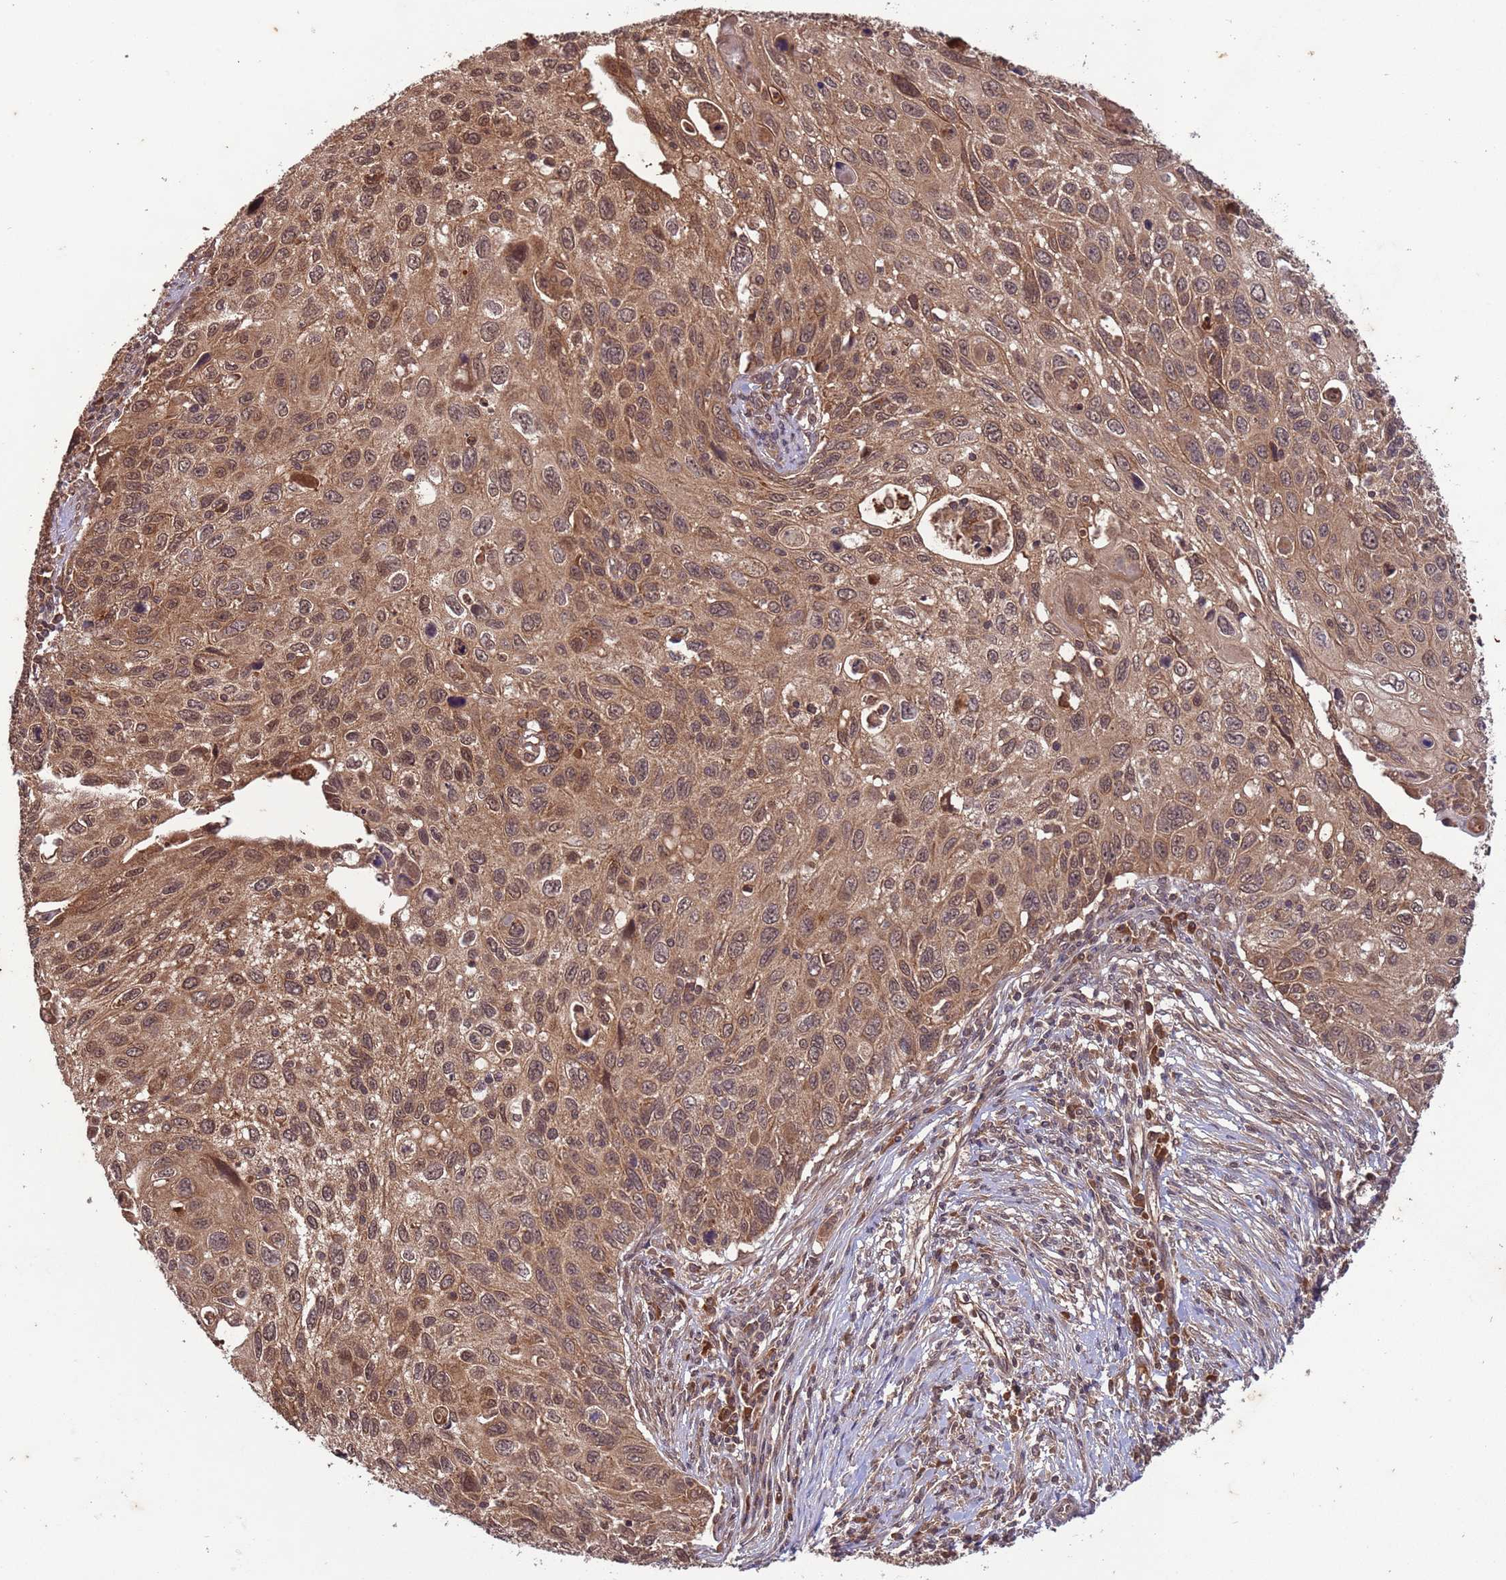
{"staining": {"intensity": "moderate", "quantity": ">75%", "location": "cytoplasmic/membranous,nuclear"}, "tissue": "cervical cancer", "cell_type": "Tumor cells", "image_type": "cancer", "snomed": [{"axis": "morphology", "description": "Squamous cell carcinoma, NOS"}, {"axis": "topography", "description": "Cervix"}], "caption": "Brown immunohistochemical staining in human cervical cancer (squamous cell carcinoma) shows moderate cytoplasmic/membranous and nuclear staining in approximately >75% of tumor cells.", "gene": "ERI1", "patient": {"sex": "female", "age": 70}}